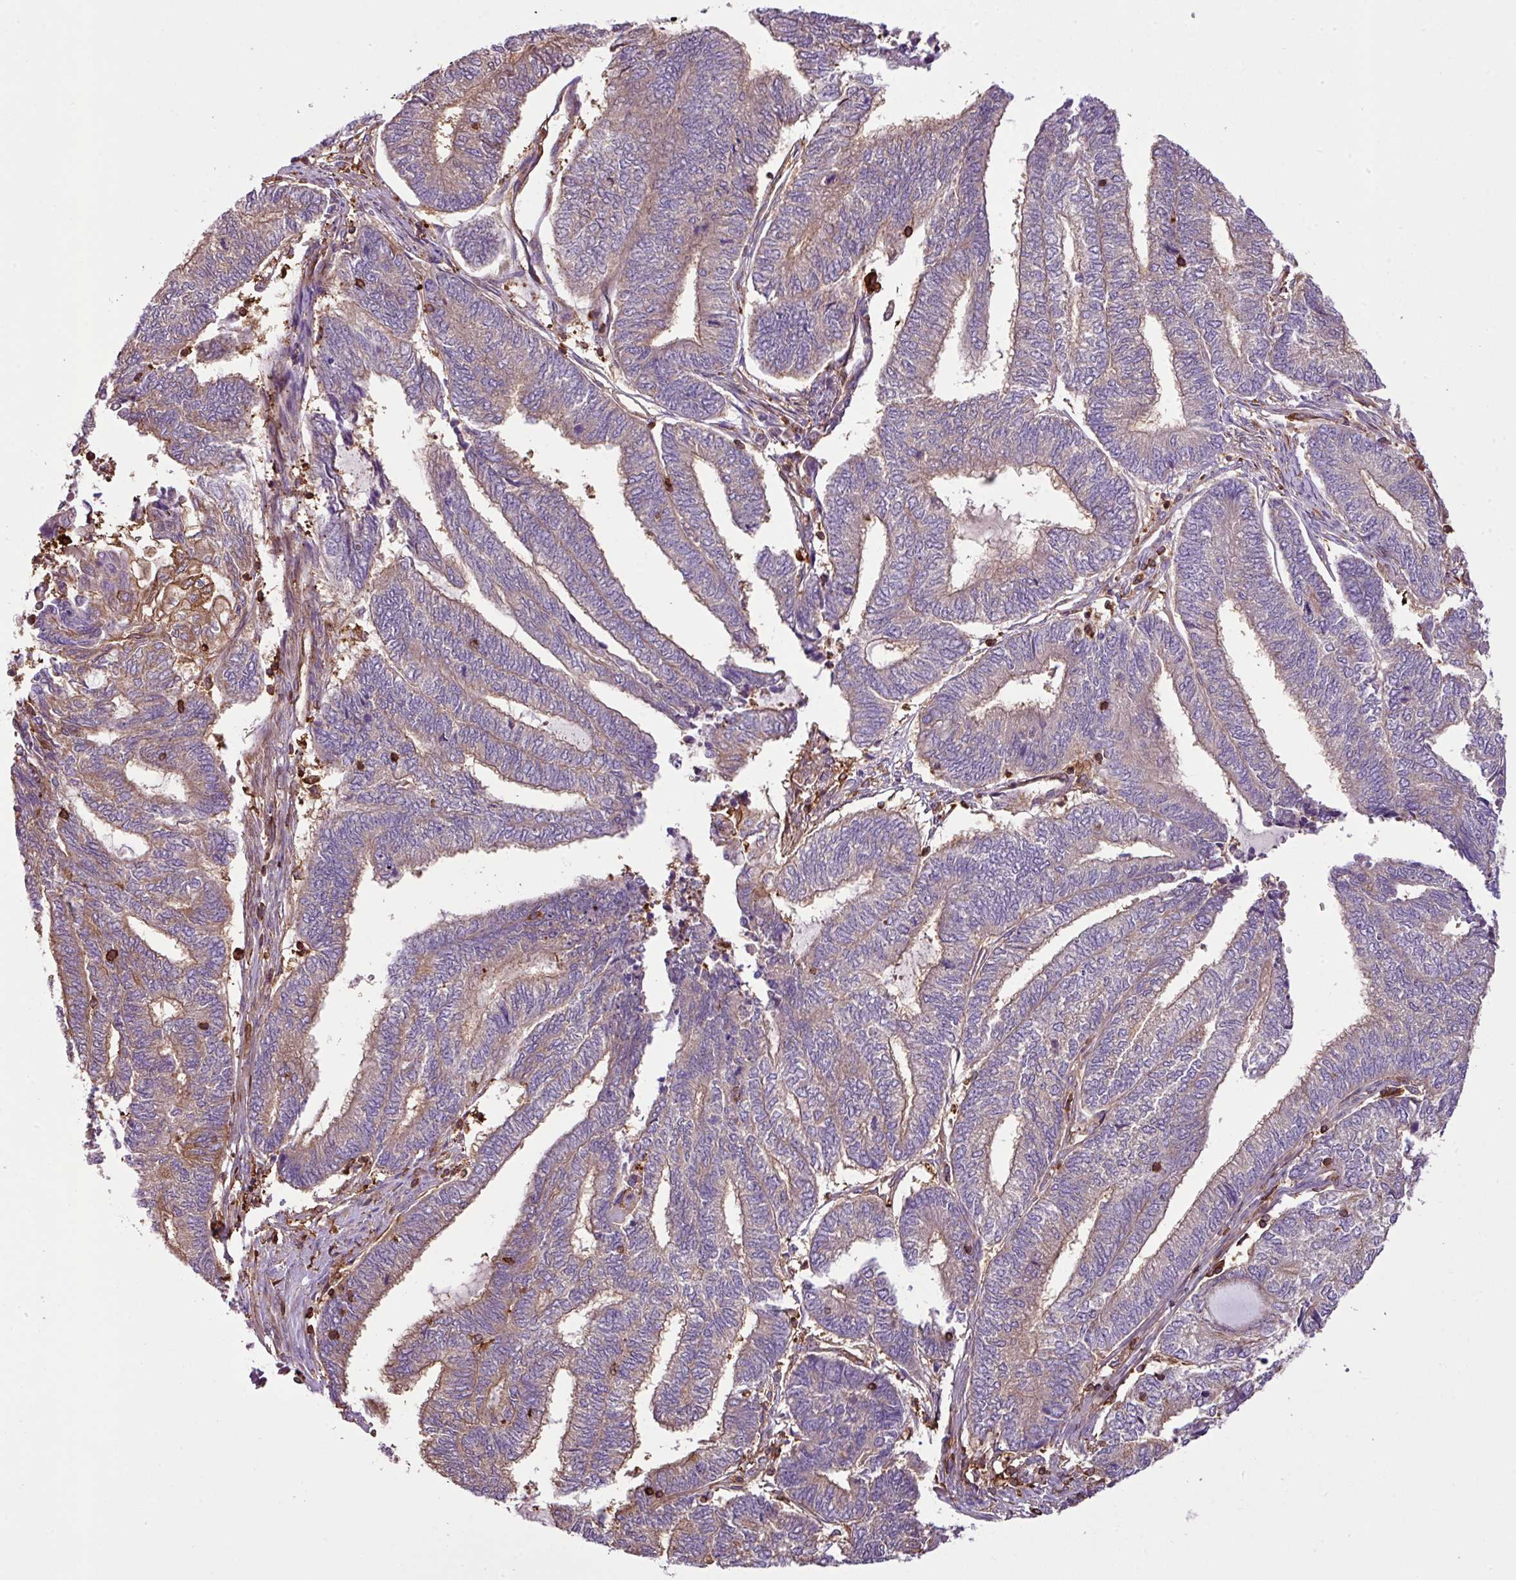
{"staining": {"intensity": "moderate", "quantity": "<25%", "location": "cytoplasmic/membranous"}, "tissue": "endometrial cancer", "cell_type": "Tumor cells", "image_type": "cancer", "snomed": [{"axis": "morphology", "description": "Adenocarcinoma, NOS"}, {"axis": "topography", "description": "Uterus"}, {"axis": "topography", "description": "Endometrium"}], "caption": "Protein staining of adenocarcinoma (endometrial) tissue demonstrates moderate cytoplasmic/membranous positivity in about <25% of tumor cells.", "gene": "PGAP6", "patient": {"sex": "female", "age": 70}}